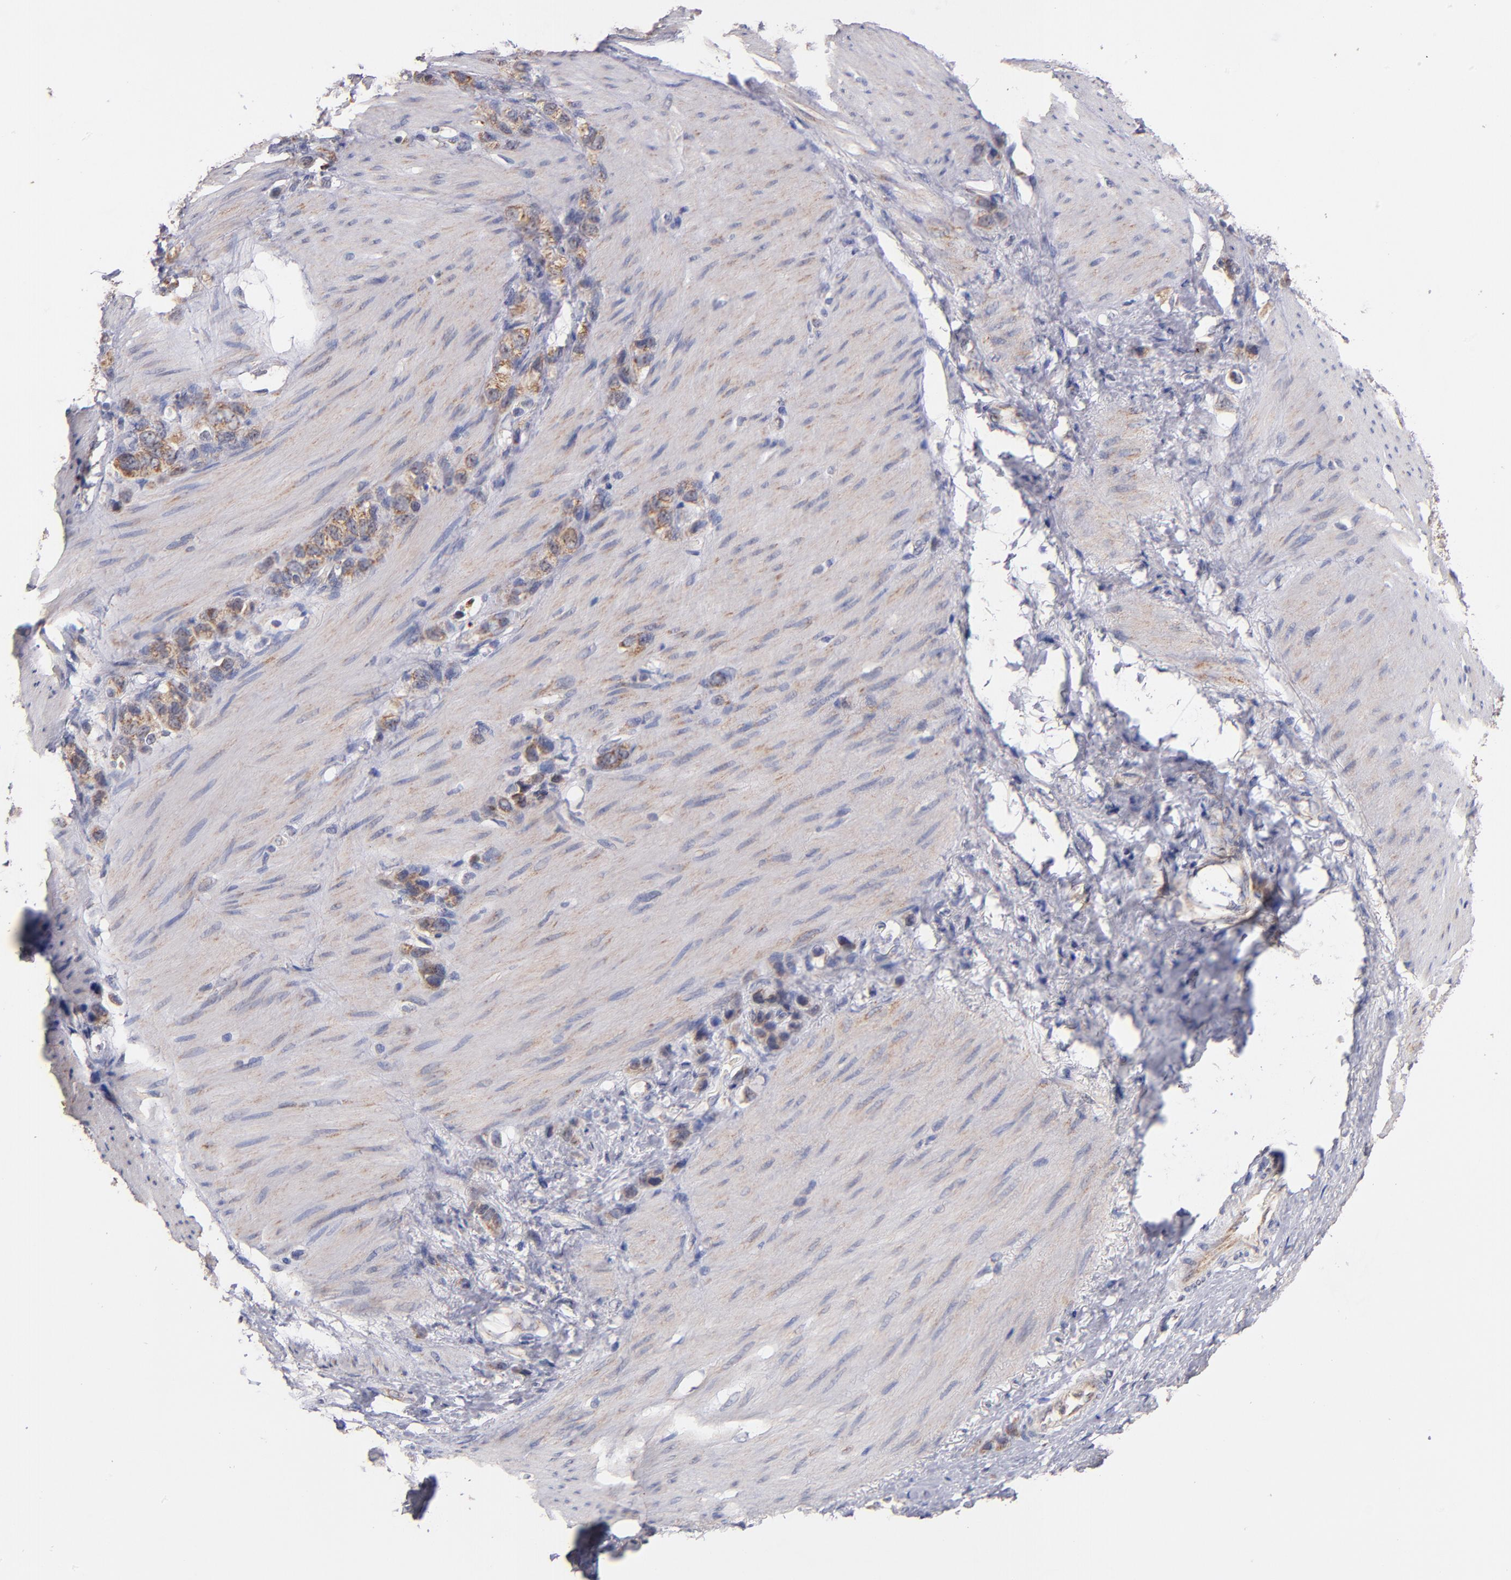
{"staining": {"intensity": "weak", "quantity": ">75%", "location": "cytoplasmic/membranous"}, "tissue": "stomach cancer", "cell_type": "Tumor cells", "image_type": "cancer", "snomed": [{"axis": "morphology", "description": "Normal tissue, NOS"}, {"axis": "morphology", "description": "Adenocarcinoma, NOS"}, {"axis": "morphology", "description": "Adenocarcinoma, High grade"}, {"axis": "topography", "description": "Stomach, upper"}, {"axis": "topography", "description": "Stomach"}], "caption": "Immunohistochemistry photomicrograph of stomach cancer stained for a protein (brown), which demonstrates low levels of weak cytoplasmic/membranous staining in approximately >75% of tumor cells.", "gene": "DIABLO", "patient": {"sex": "female", "age": 65}}